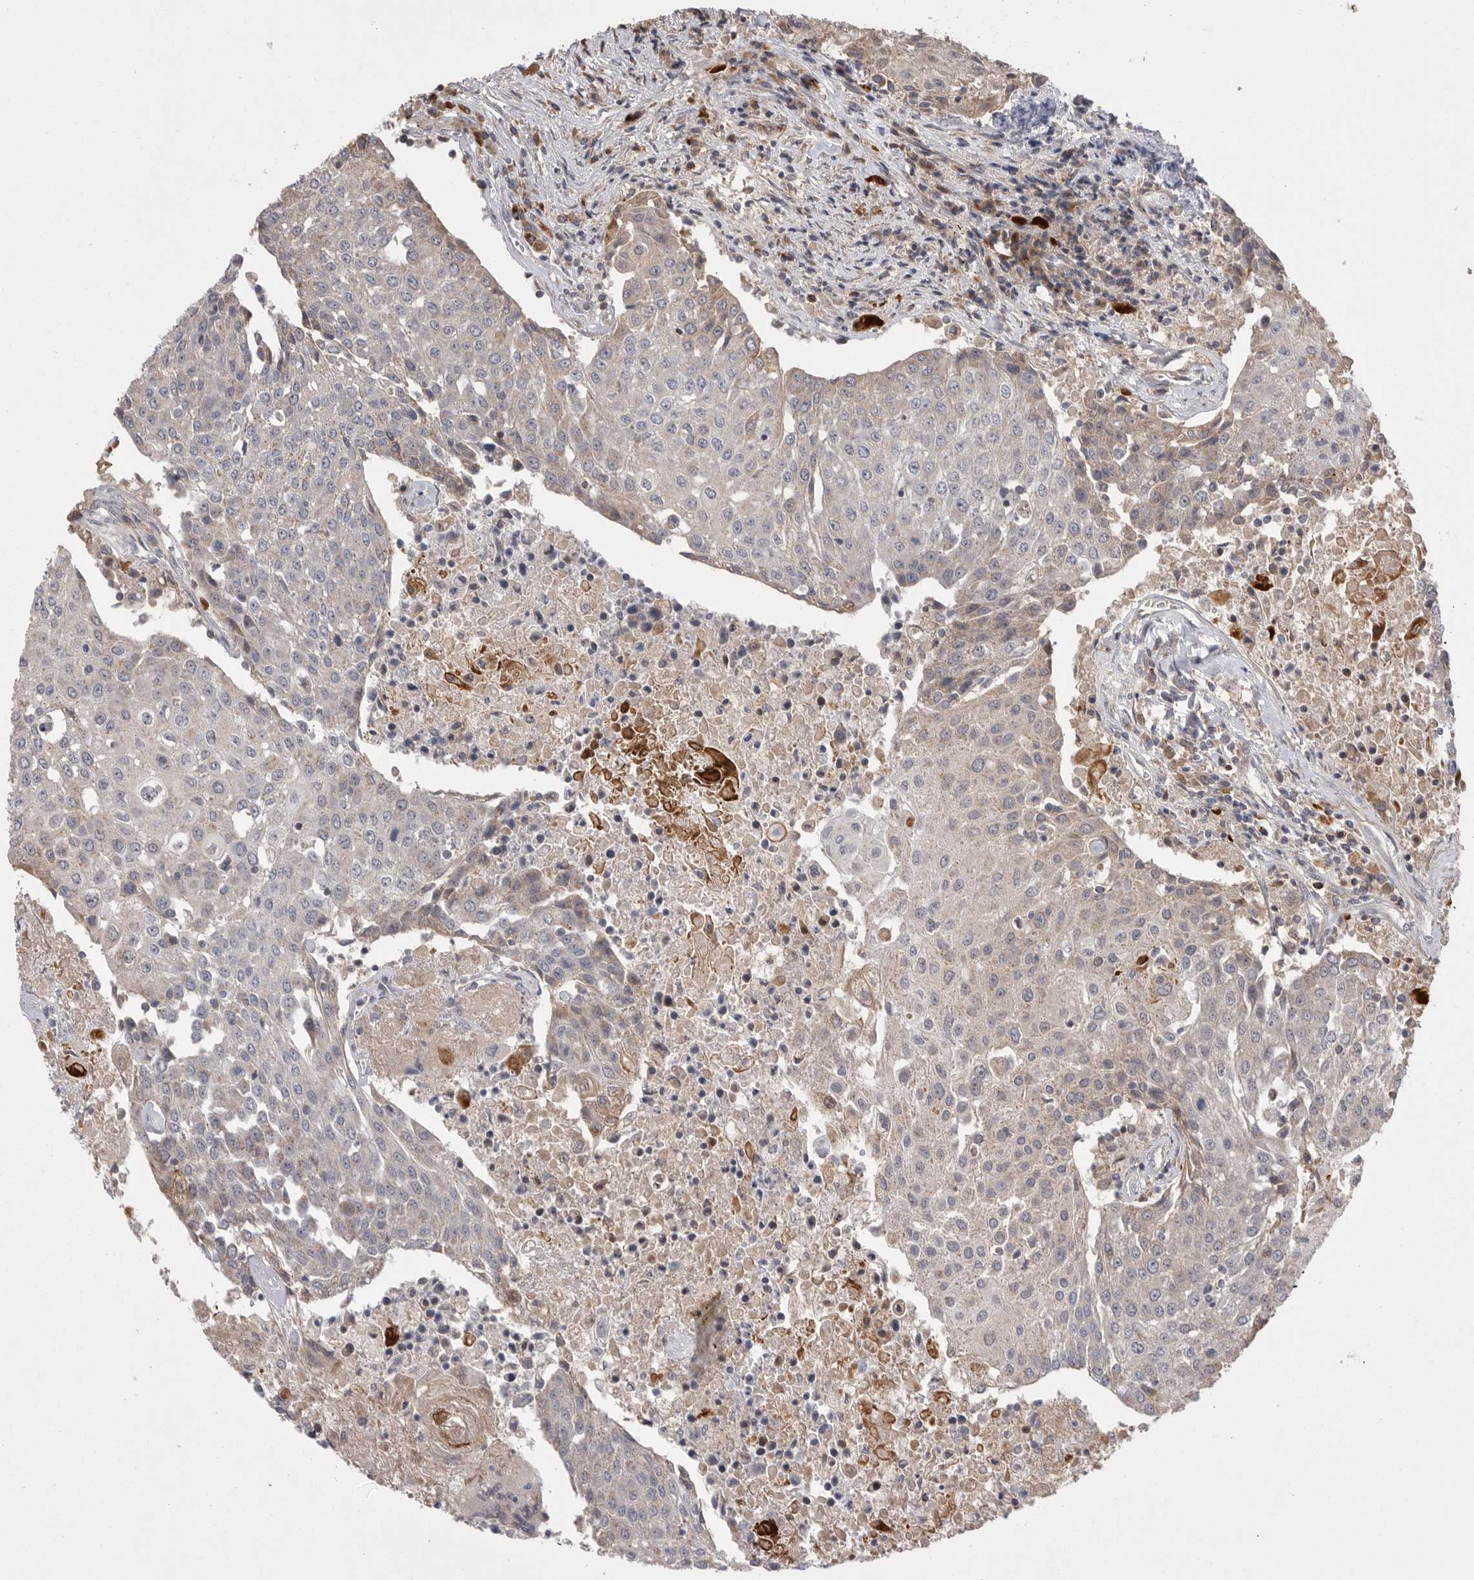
{"staining": {"intensity": "moderate", "quantity": "25%-75%", "location": "cytoplasmic/membranous"}, "tissue": "urothelial cancer", "cell_type": "Tumor cells", "image_type": "cancer", "snomed": [{"axis": "morphology", "description": "Urothelial carcinoma, High grade"}, {"axis": "topography", "description": "Urinary bladder"}], "caption": "High-grade urothelial carcinoma stained with a brown dye displays moderate cytoplasmic/membranous positive staining in about 25%-75% of tumor cells.", "gene": "KYAT3", "patient": {"sex": "female", "age": 85}}